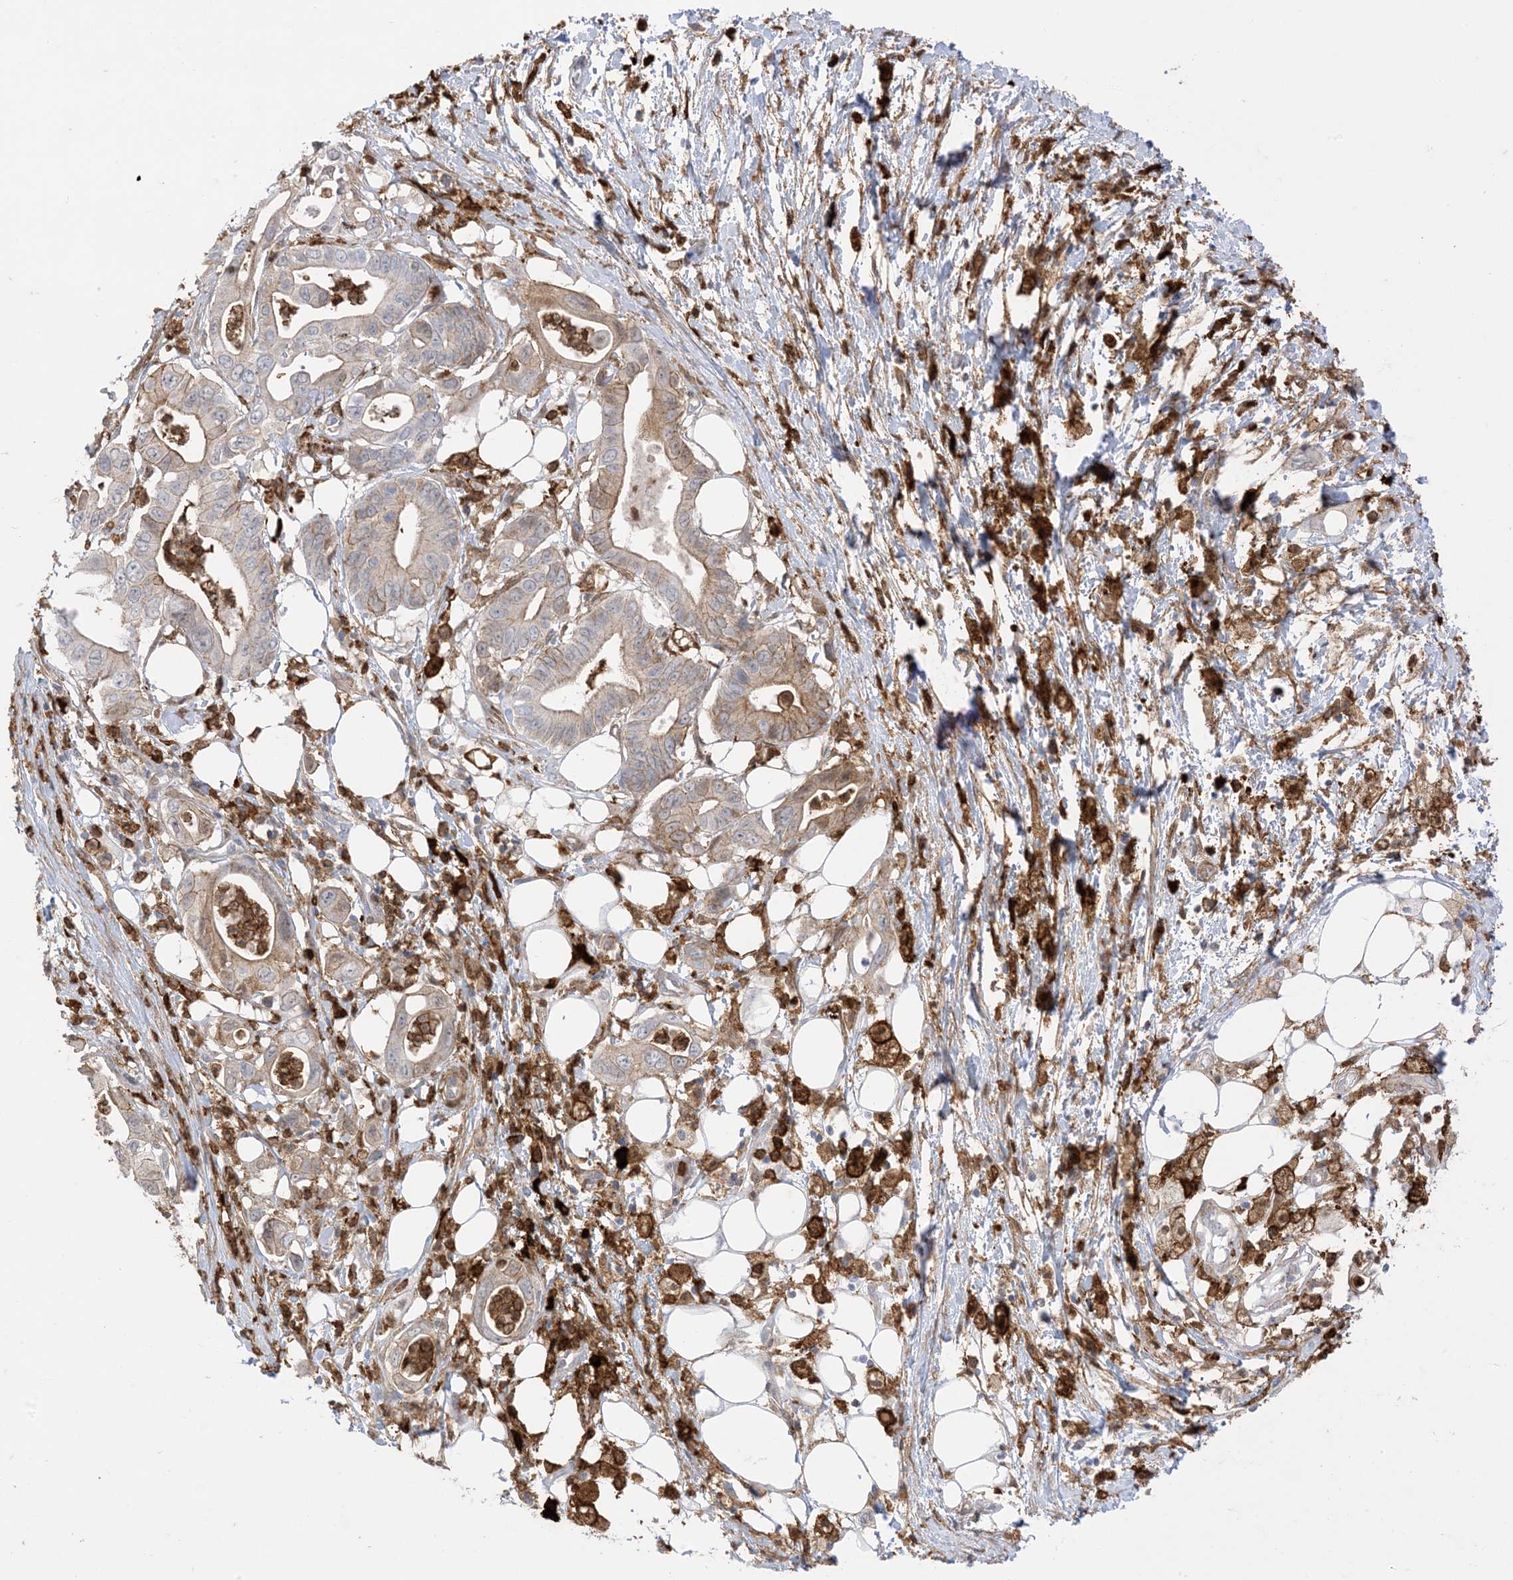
{"staining": {"intensity": "weak", "quantity": "25%-75%", "location": "cytoplasmic/membranous"}, "tissue": "pancreatic cancer", "cell_type": "Tumor cells", "image_type": "cancer", "snomed": [{"axis": "morphology", "description": "Adenocarcinoma, NOS"}, {"axis": "topography", "description": "Pancreas"}], "caption": "Immunohistochemical staining of human pancreatic cancer (adenocarcinoma) shows low levels of weak cytoplasmic/membranous protein positivity in approximately 25%-75% of tumor cells.", "gene": "GSN", "patient": {"sex": "male", "age": 66}}